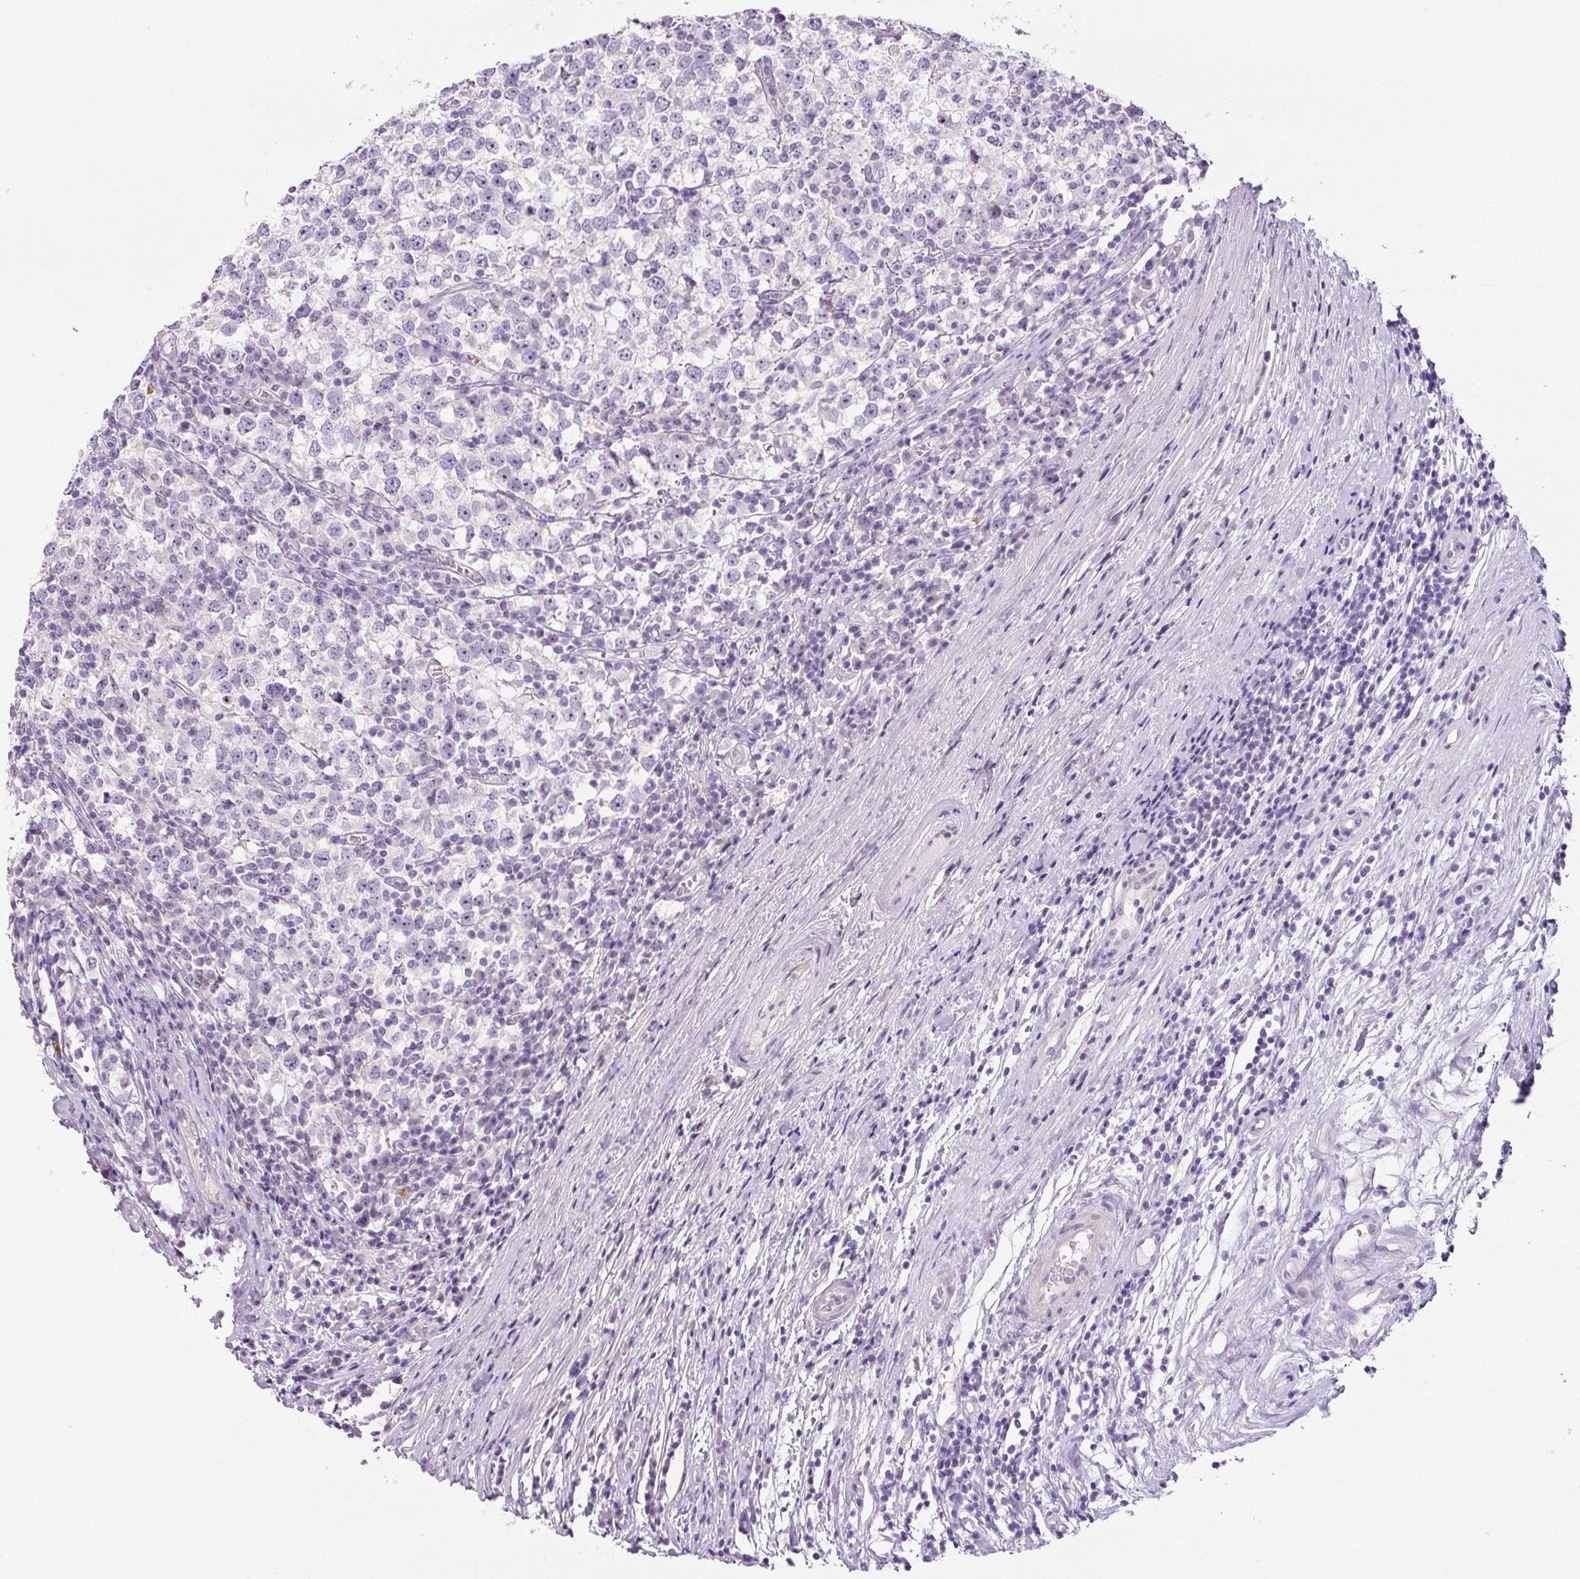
{"staining": {"intensity": "negative", "quantity": "none", "location": "none"}, "tissue": "testis cancer", "cell_type": "Tumor cells", "image_type": "cancer", "snomed": [{"axis": "morphology", "description": "Seminoma, NOS"}, {"axis": "topography", "description": "Testis"}], "caption": "Testis cancer was stained to show a protein in brown. There is no significant expression in tumor cells.", "gene": "TMEM151B", "patient": {"sex": "male", "age": 65}}